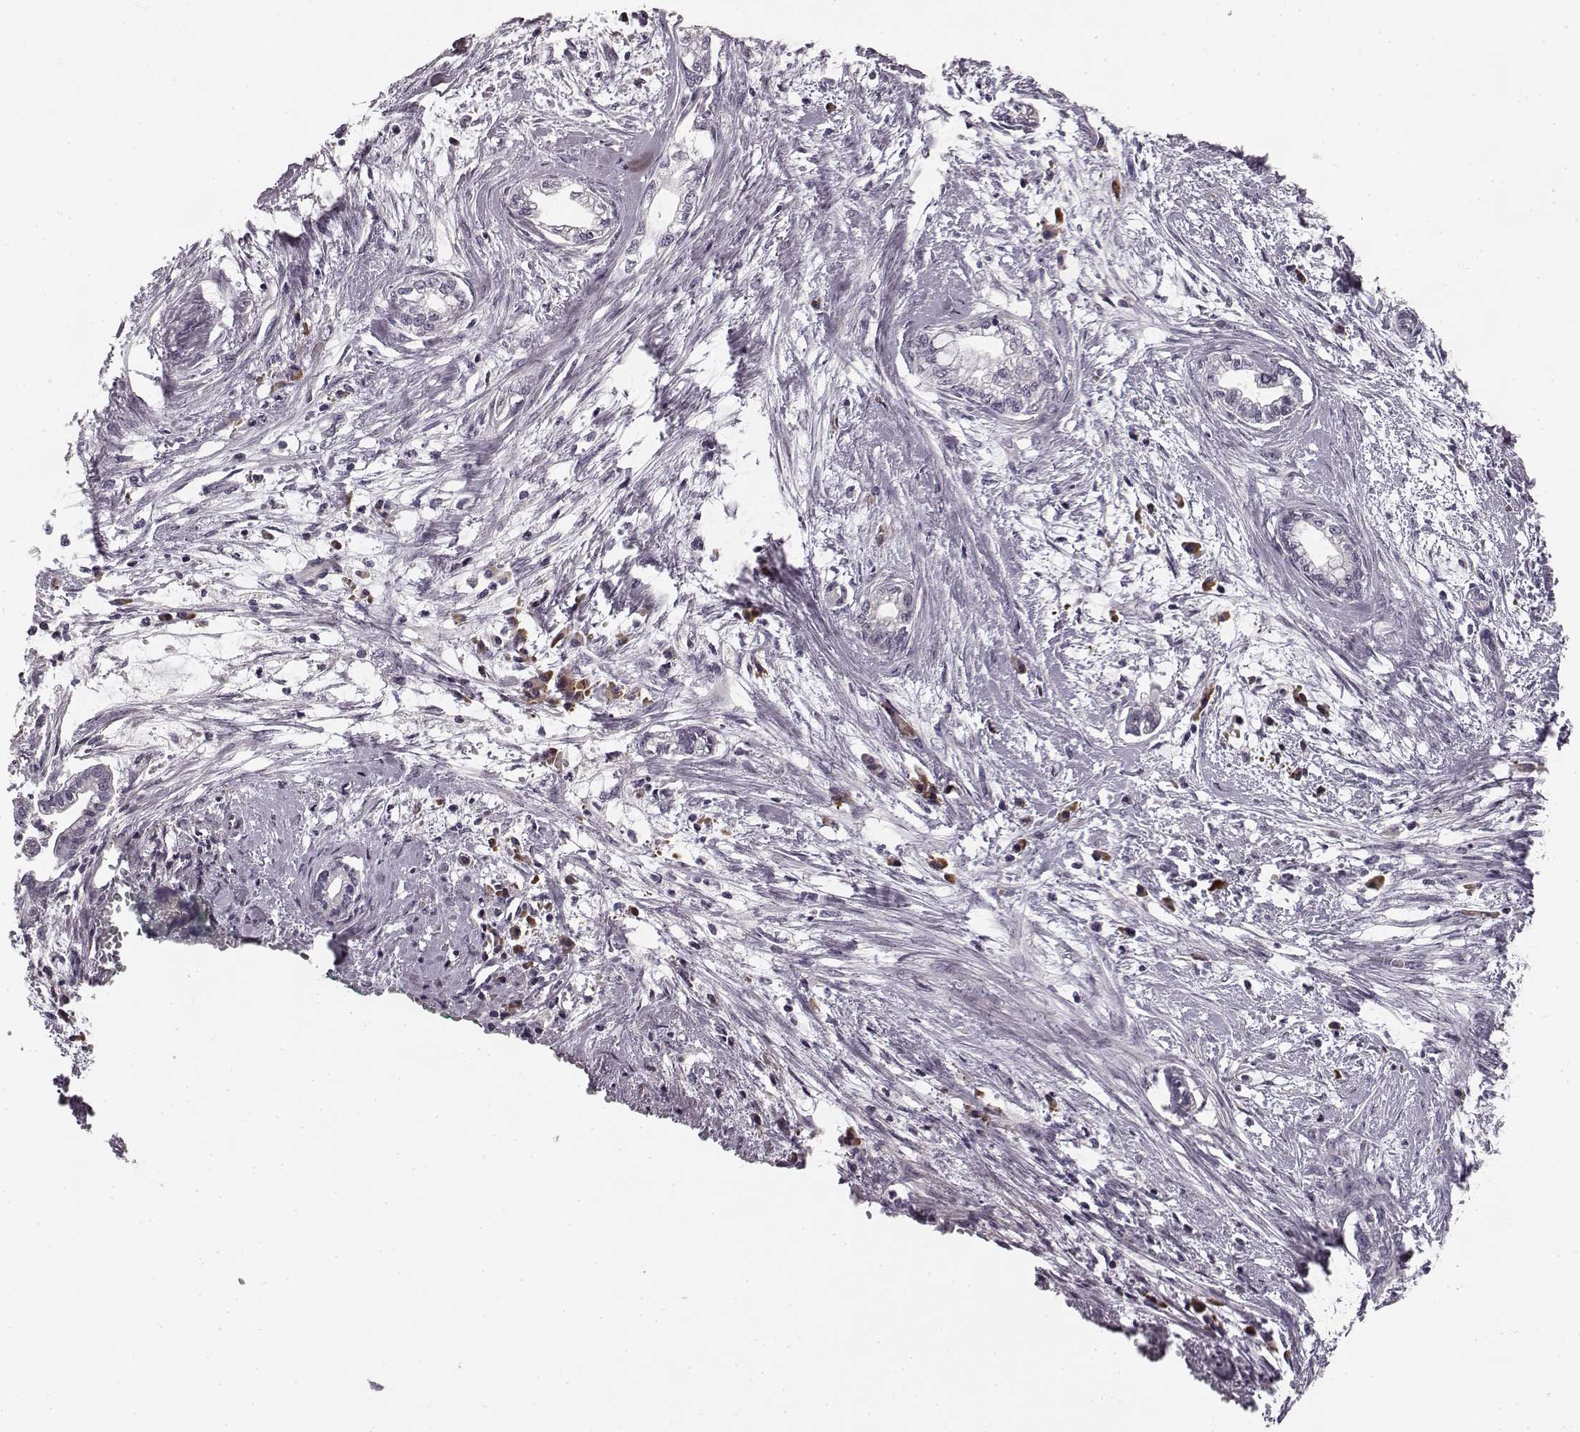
{"staining": {"intensity": "negative", "quantity": "none", "location": "none"}, "tissue": "cervical cancer", "cell_type": "Tumor cells", "image_type": "cancer", "snomed": [{"axis": "morphology", "description": "Adenocarcinoma, NOS"}, {"axis": "topography", "description": "Cervix"}], "caption": "Tumor cells show no significant protein staining in adenocarcinoma (cervical).", "gene": "FAM234B", "patient": {"sex": "female", "age": 62}}